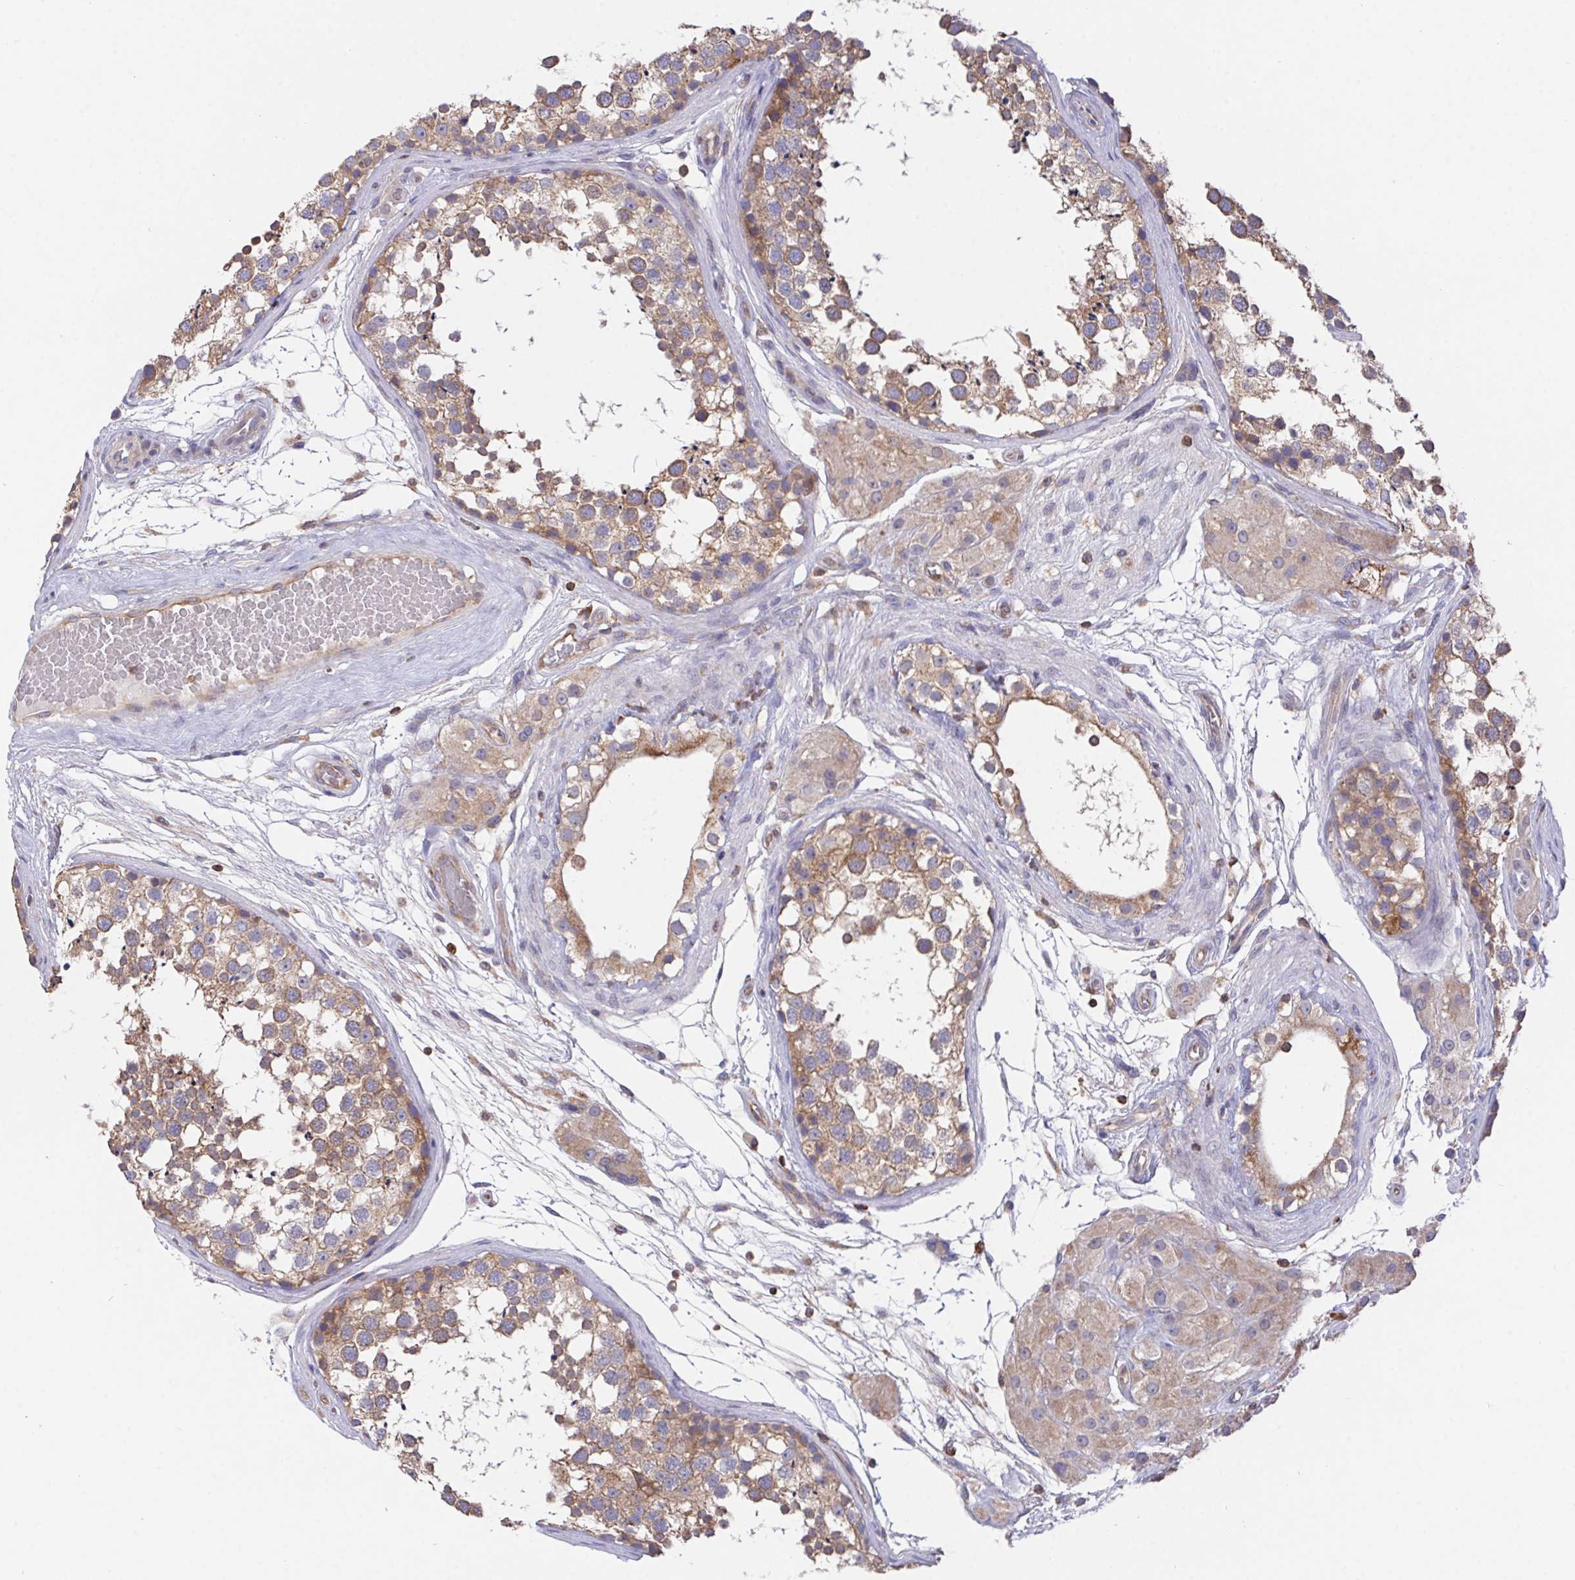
{"staining": {"intensity": "moderate", "quantity": ">75%", "location": "cytoplasmic/membranous"}, "tissue": "testis", "cell_type": "Cells in seminiferous ducts", "image_type": "normal", "snomed": [{"axis": "morphology", "description": "Normal tissue, NOS"}, {"axis": "morphology", "description": "Seminoma, NOS"}, {"axis": "topography", "description": "Testis"}], "caption": "Immunohistochemistry (IHC) photomicrograph of unremarkable human testis stained for a protein (brown), which displays medium levels of moderate cytoplasmic/membranous expression in approximately >75% of cells in seminiferous ducts.", "gene": "FAM241A", "patient": {"sex": "male", "age": 65}}